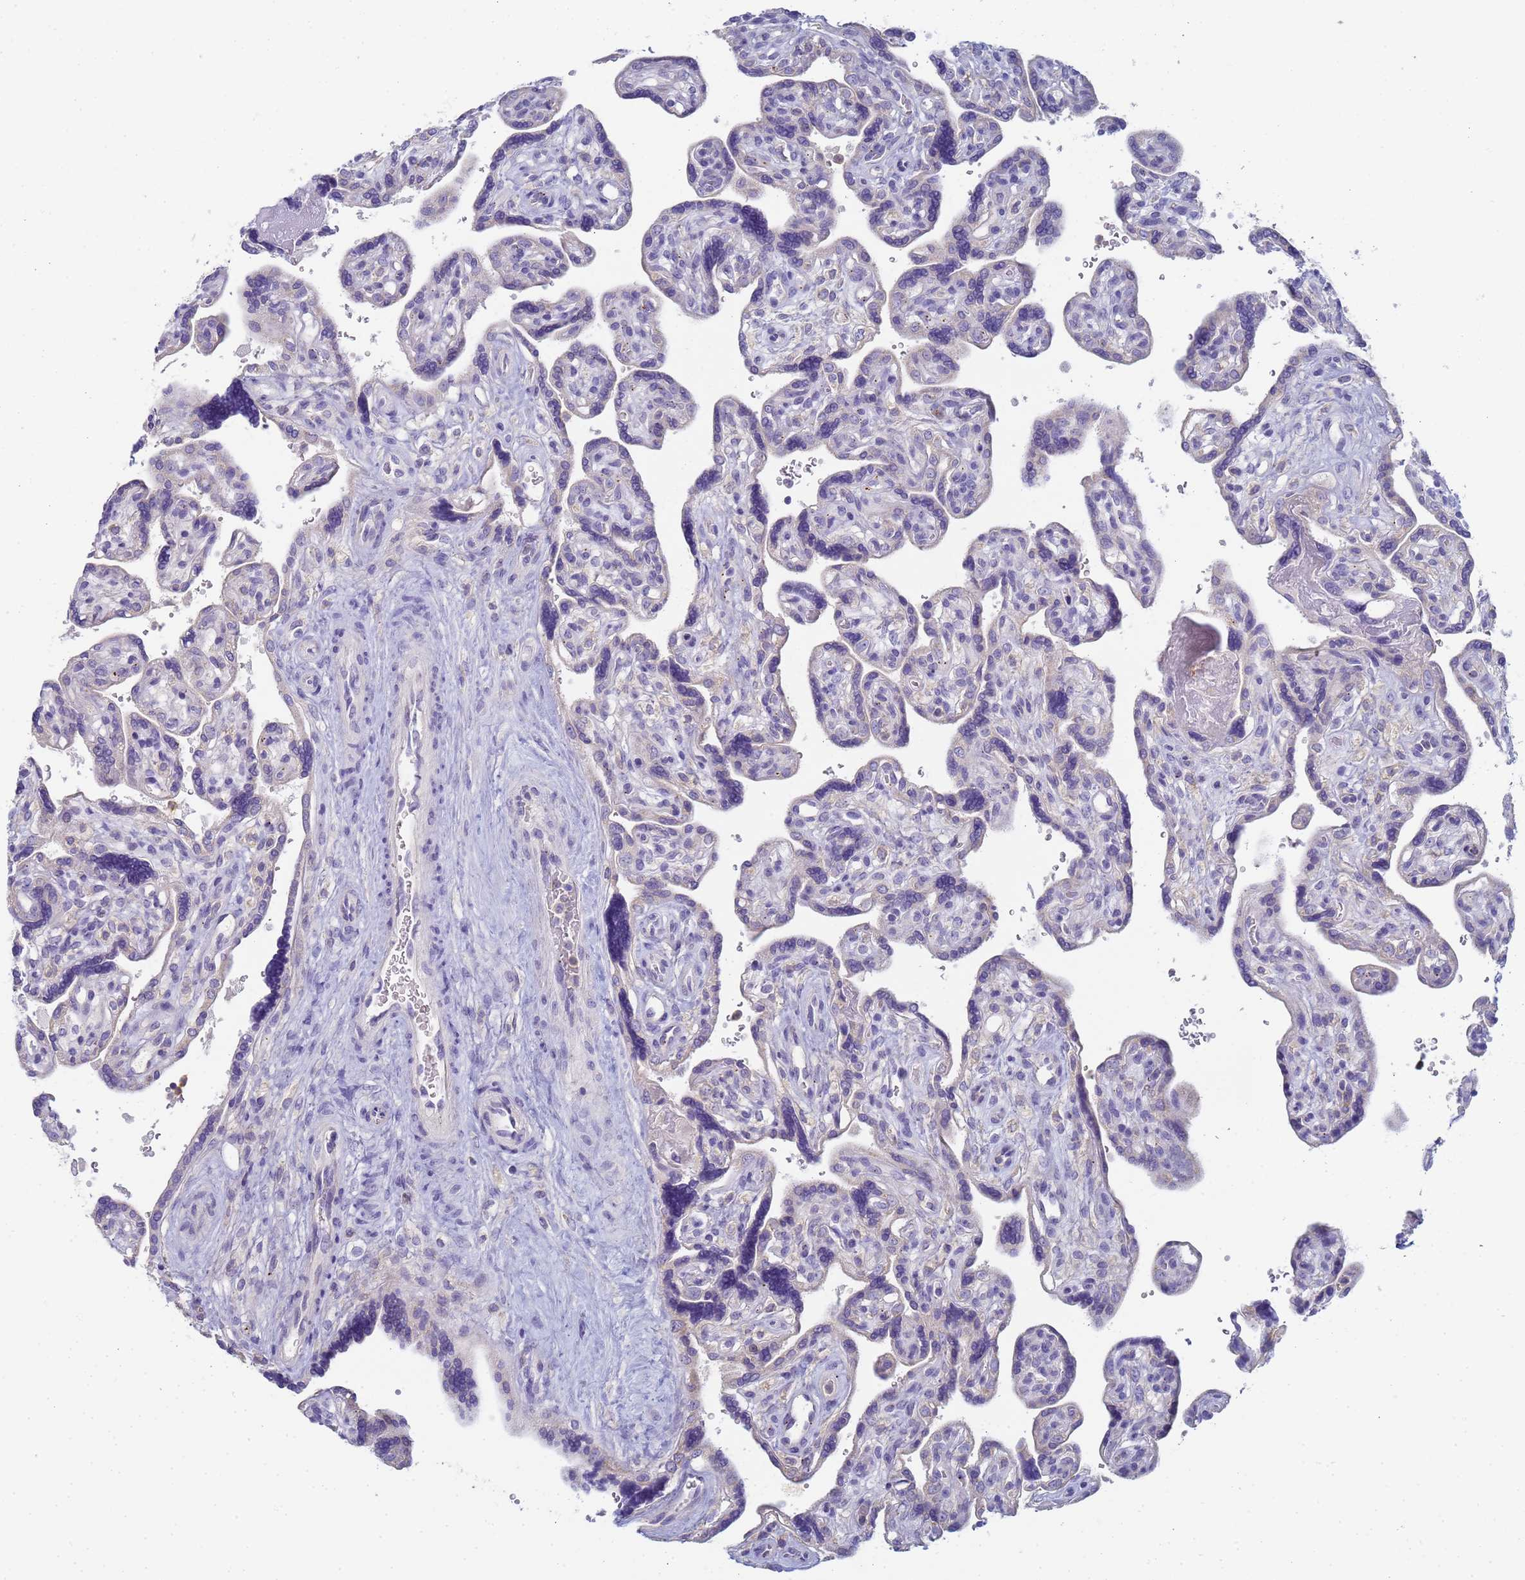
{"staining": {"intensity": "negative", "quantity": "none", "location": "none"}, "tissue": "placenta", "cell_type": "Trophoblastic cells", "image_type": "normal", "snomed": [{"axis": "morphology", "description": "Normal tissue, NOS"}, {"axis": "topography", "description": "Placenta"}], "caption": "The micrograph demonstrates no significant positivity in trophoblastic cells of placenta. Brightfield microscopy of immunohistochemistry stained with DAB (3,3'-diaminobenzidine) (brown) and hematoxylin (blue), captured at high magnification.", "gene": "CR1", "patient": {"sex": "female", "age": 39}}